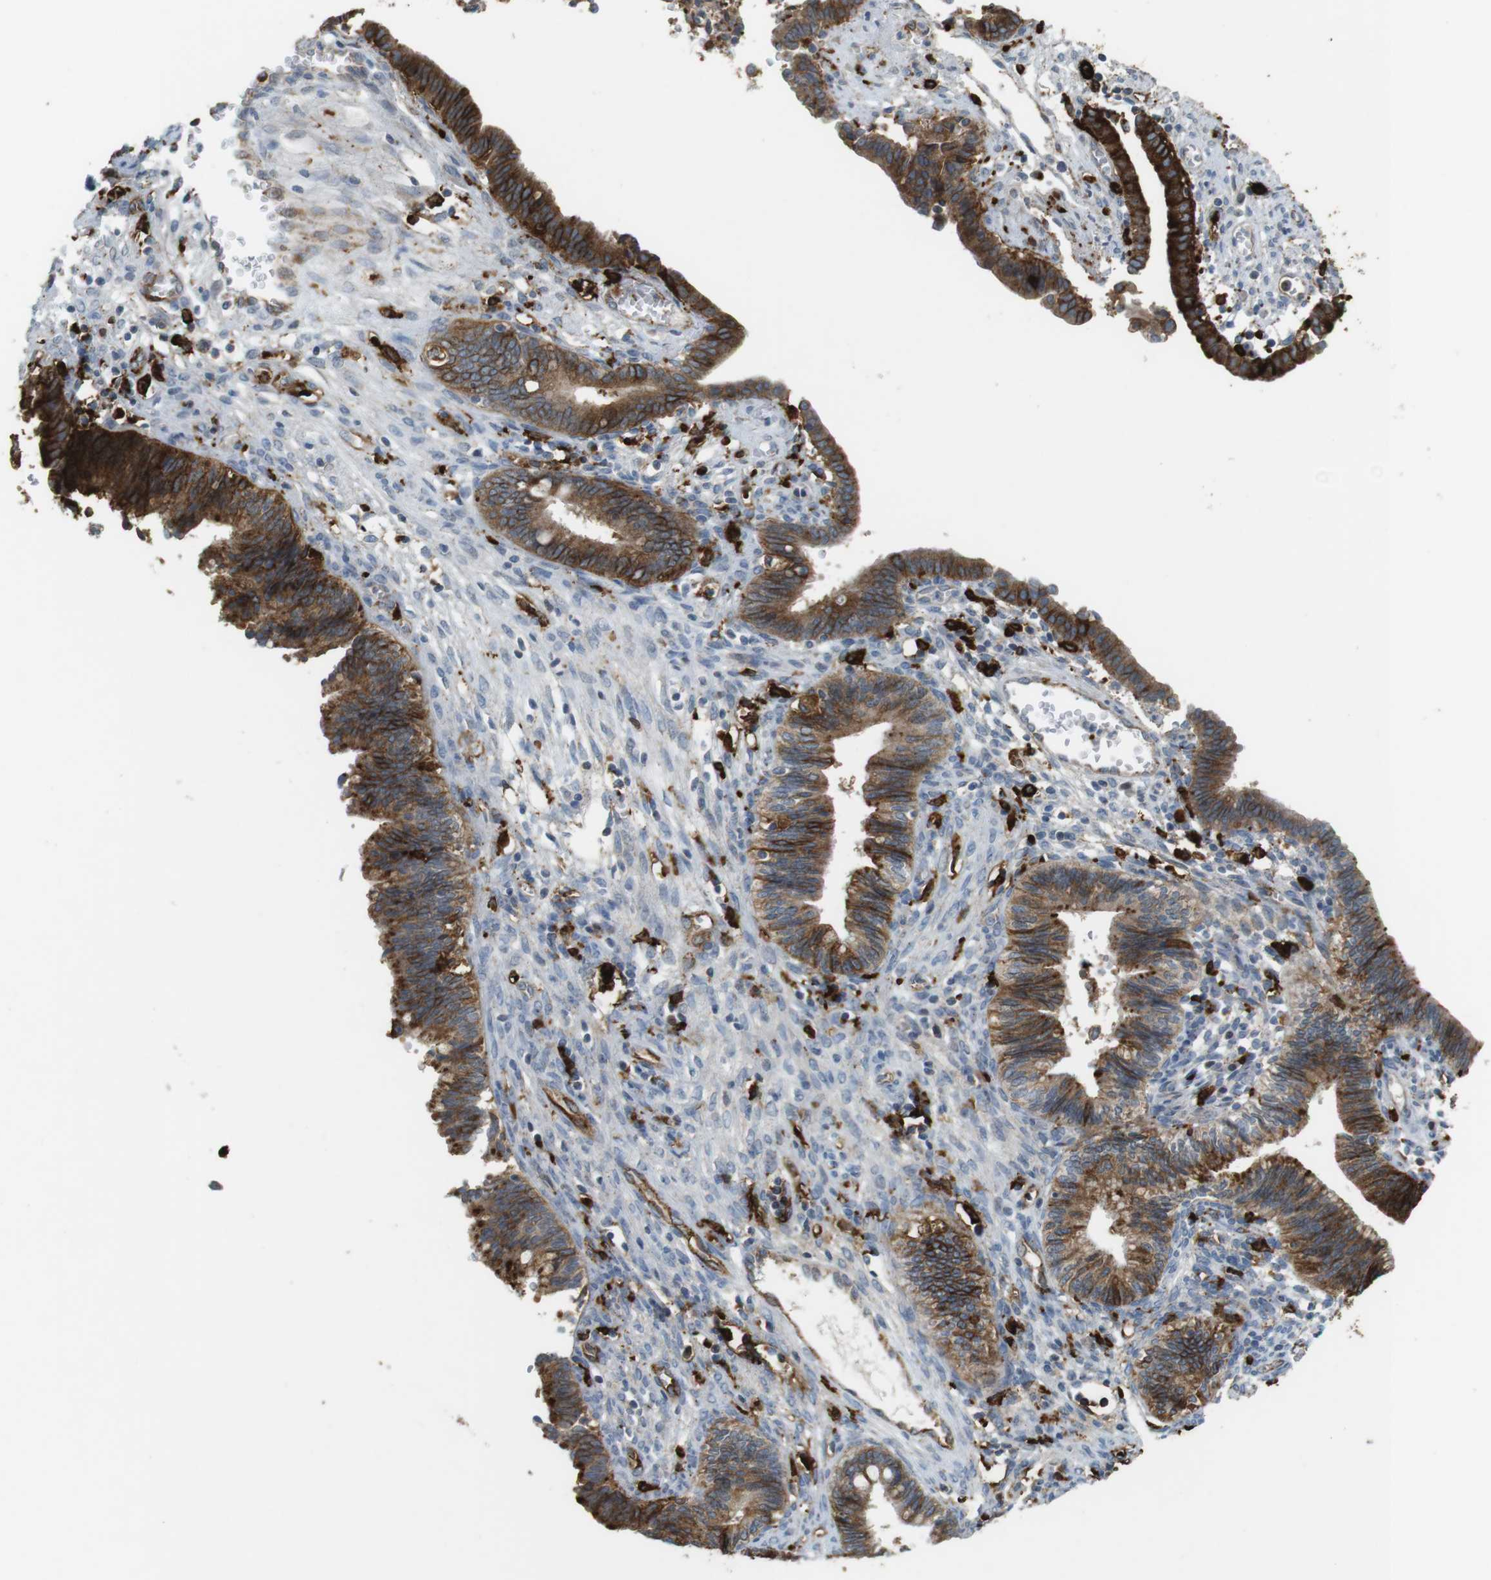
{"staining": {"intensity": "strong", "quantity": ">75%", "location": "cytoplasmic/membranous"}, "tissue": "cervical cancer", "cell_type": "Tumor cells", "image_type": "cancer", "snomed": [{"axis": "morphology", "description": "Adenocarcinoma, NOS"}, {"axis": "topography", "description": "Cervix"}], "caption": "Tumor cells show high levels of strong cytoplasmic/membranous positivity in approximately >75% of cells in human cervical adenocarcinoma.", "gene": "HLA-DRA", "patient": {"sex": "female", "age": 44}}